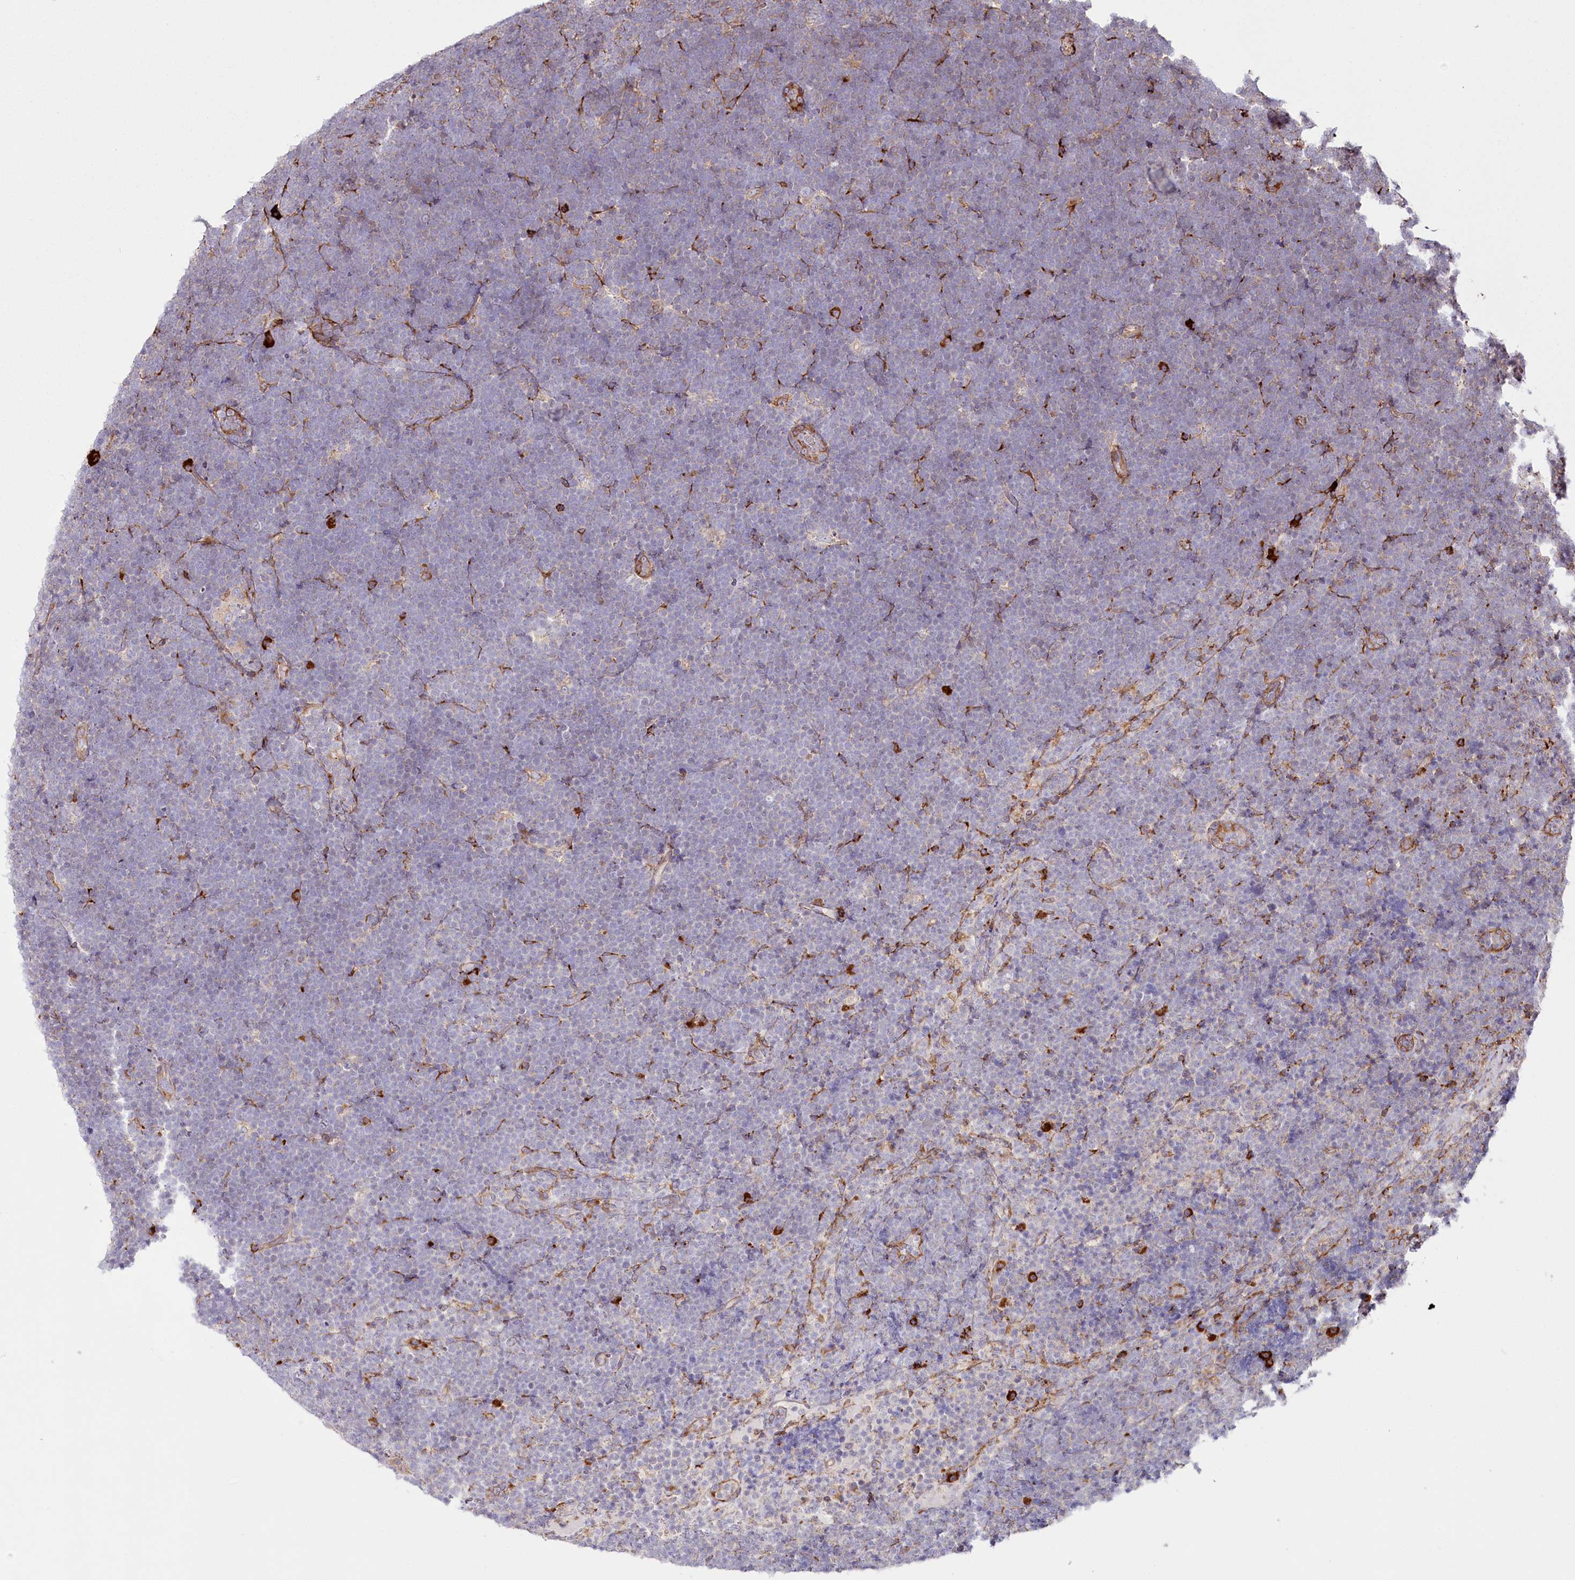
{"staining": {"intensity": "negative", "quantity": "none", "location": "none"}, "tissue": "lymphoma", "cell_type": "Tumor cells", "image_type": "cancer", "snomed": [{"axis": "morphology", "description": "Malignant lymphoma, non-Hodgkin's type, High grade"}, {"axis": "topography", "description": "Lymph node"}], "caption": "DAB immunohistochemical staining of human malignant lymphoma, non-Hodgkin's type (high-grade) reveals no significant positivity in tumor cells.", "gene": "POGLUT1", "patient": {"sex": "male", "age": 13}}